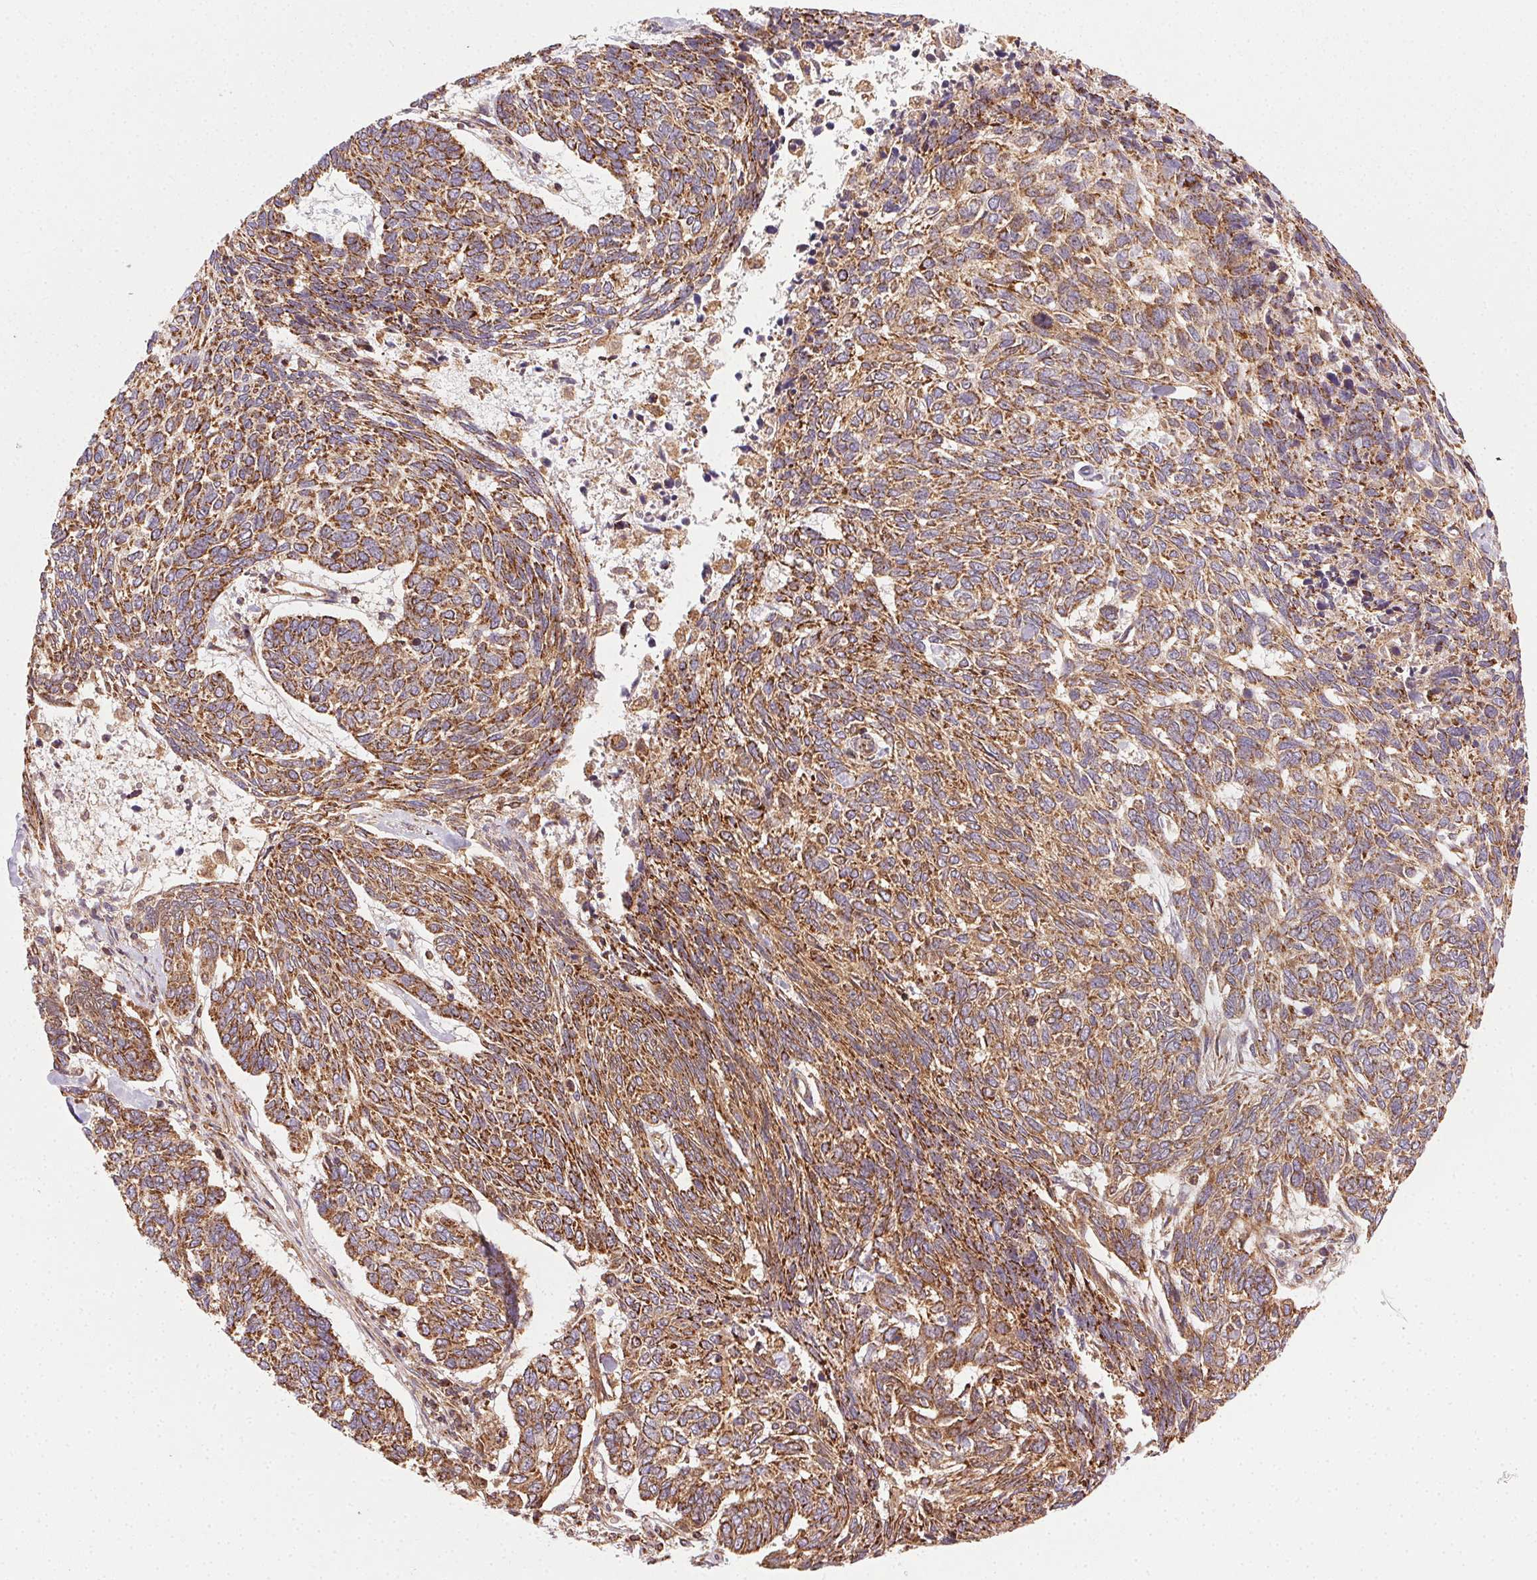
{"staining": {"intensity": "strong", "quantity": ">75%", "location": "cytoplasmic/membranous"}, "tissue": "skin cancer", "cell_type": "Tumor cells", "image_type": "cancer", "snomed": [{"axis": "morphology", "description": "Basal cell carcinoma"}, {"axis": "topography", "description": "Skin"}], "caption": "Immunohistochemistry histopathology image of basal cell carcinoma (skin) stained for a protein (brown), which exhibits high levels of strong cytoplasmic/membranous staining in about >75% of tumor cells.", "gene": "CLPB", "patient": {"sex": "female", "age": 65}}